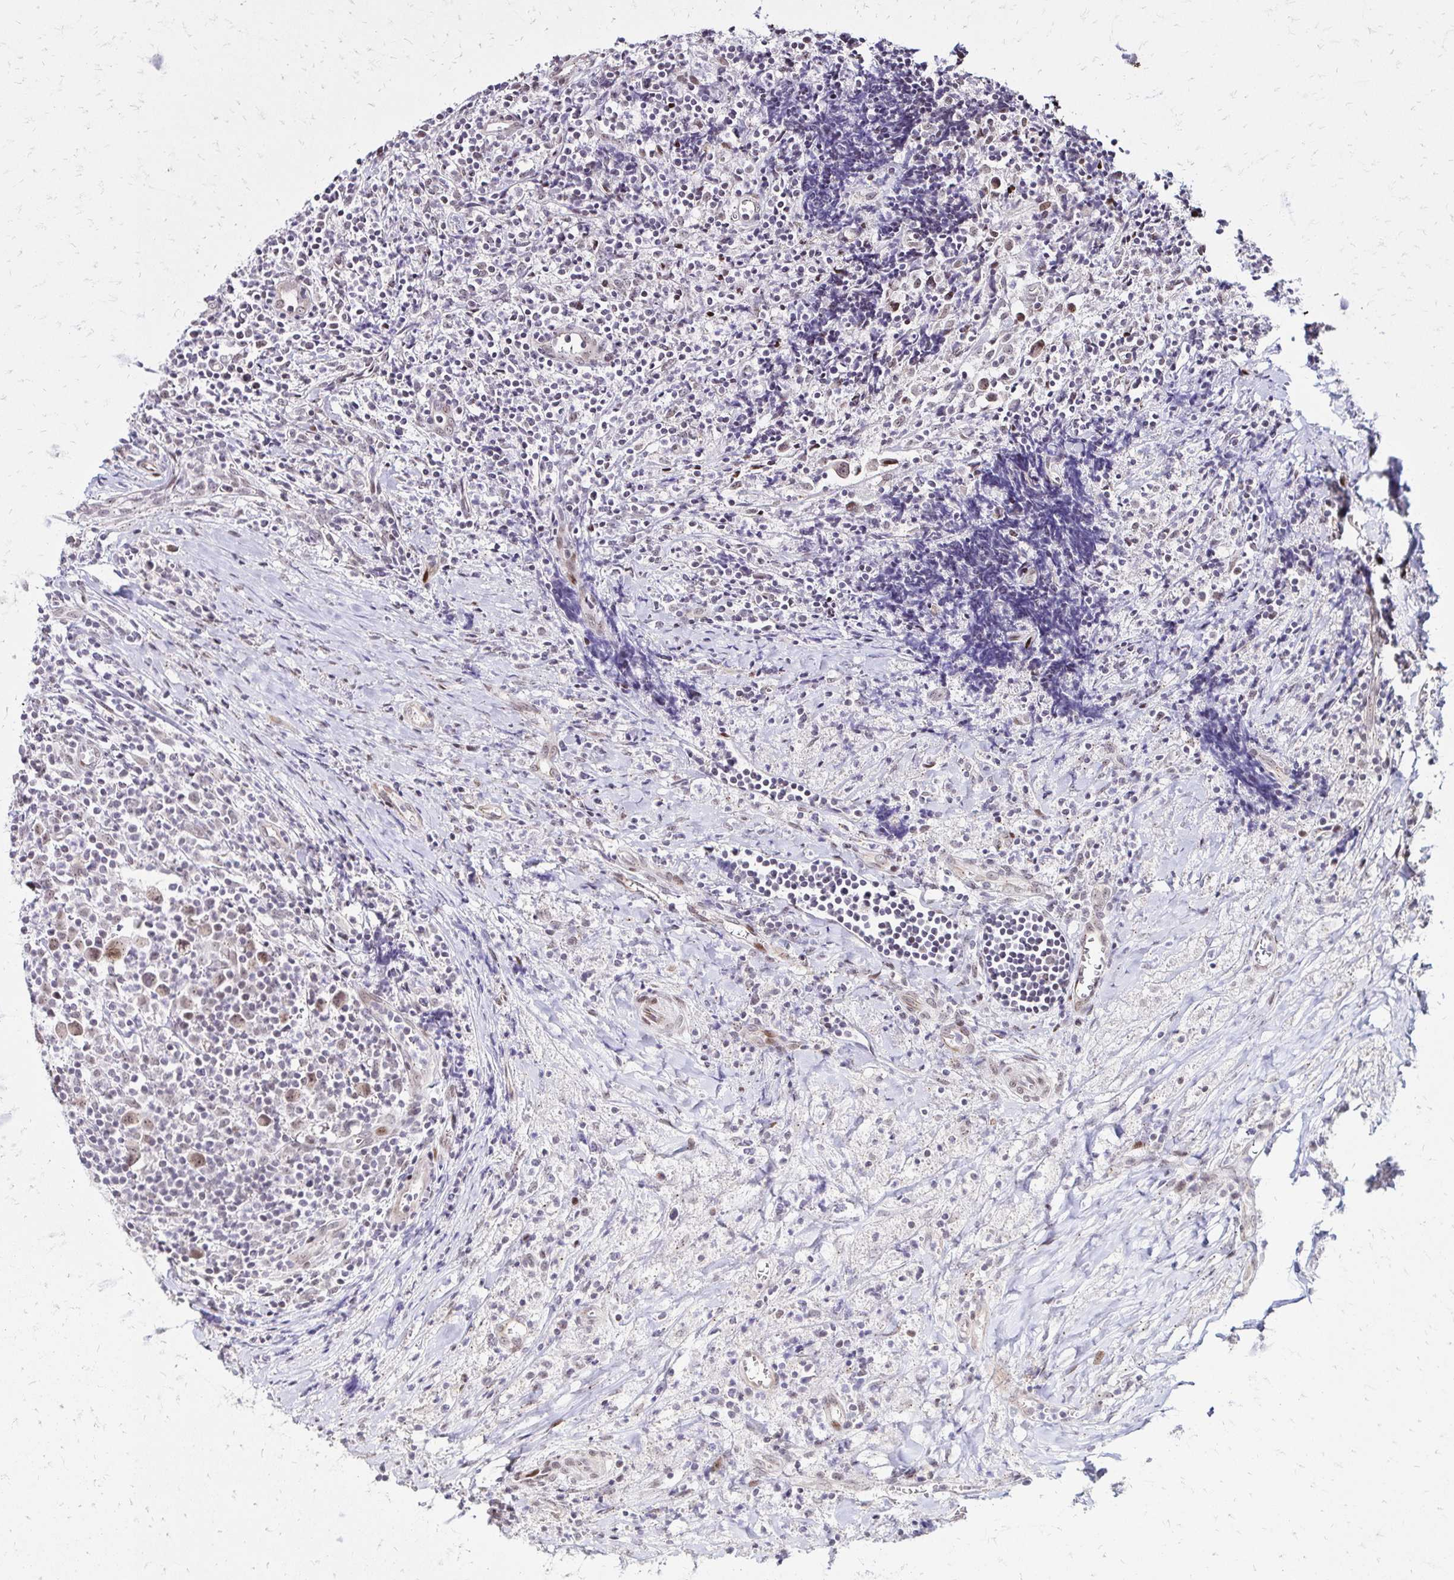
{"staining": {"intensity": "weak", "quantity": ">75%", "location": "cytoplasmic/membranous,nuclear"}, "tissue": "lymphoma", "cell_type": "Tumor cells", "image_type": "cancer", "snomed": [{"axis": "morphology", "description": "Hodgkin's disease, NOS"}, {"axis": "topography", "description": "Thymus, NOS"}], "caption": "Tumor cells show low levels of weak cytoplasmic/membranous and nuclear positivity in approximately >75% of cells in human lymphoma. The staining was performed using DAB, with brown indicating positive protein expression. Nuclei are stained blue with hematoxylin.", "gene": "TOB1", "patient": {"sex": "female", "age": 17}}